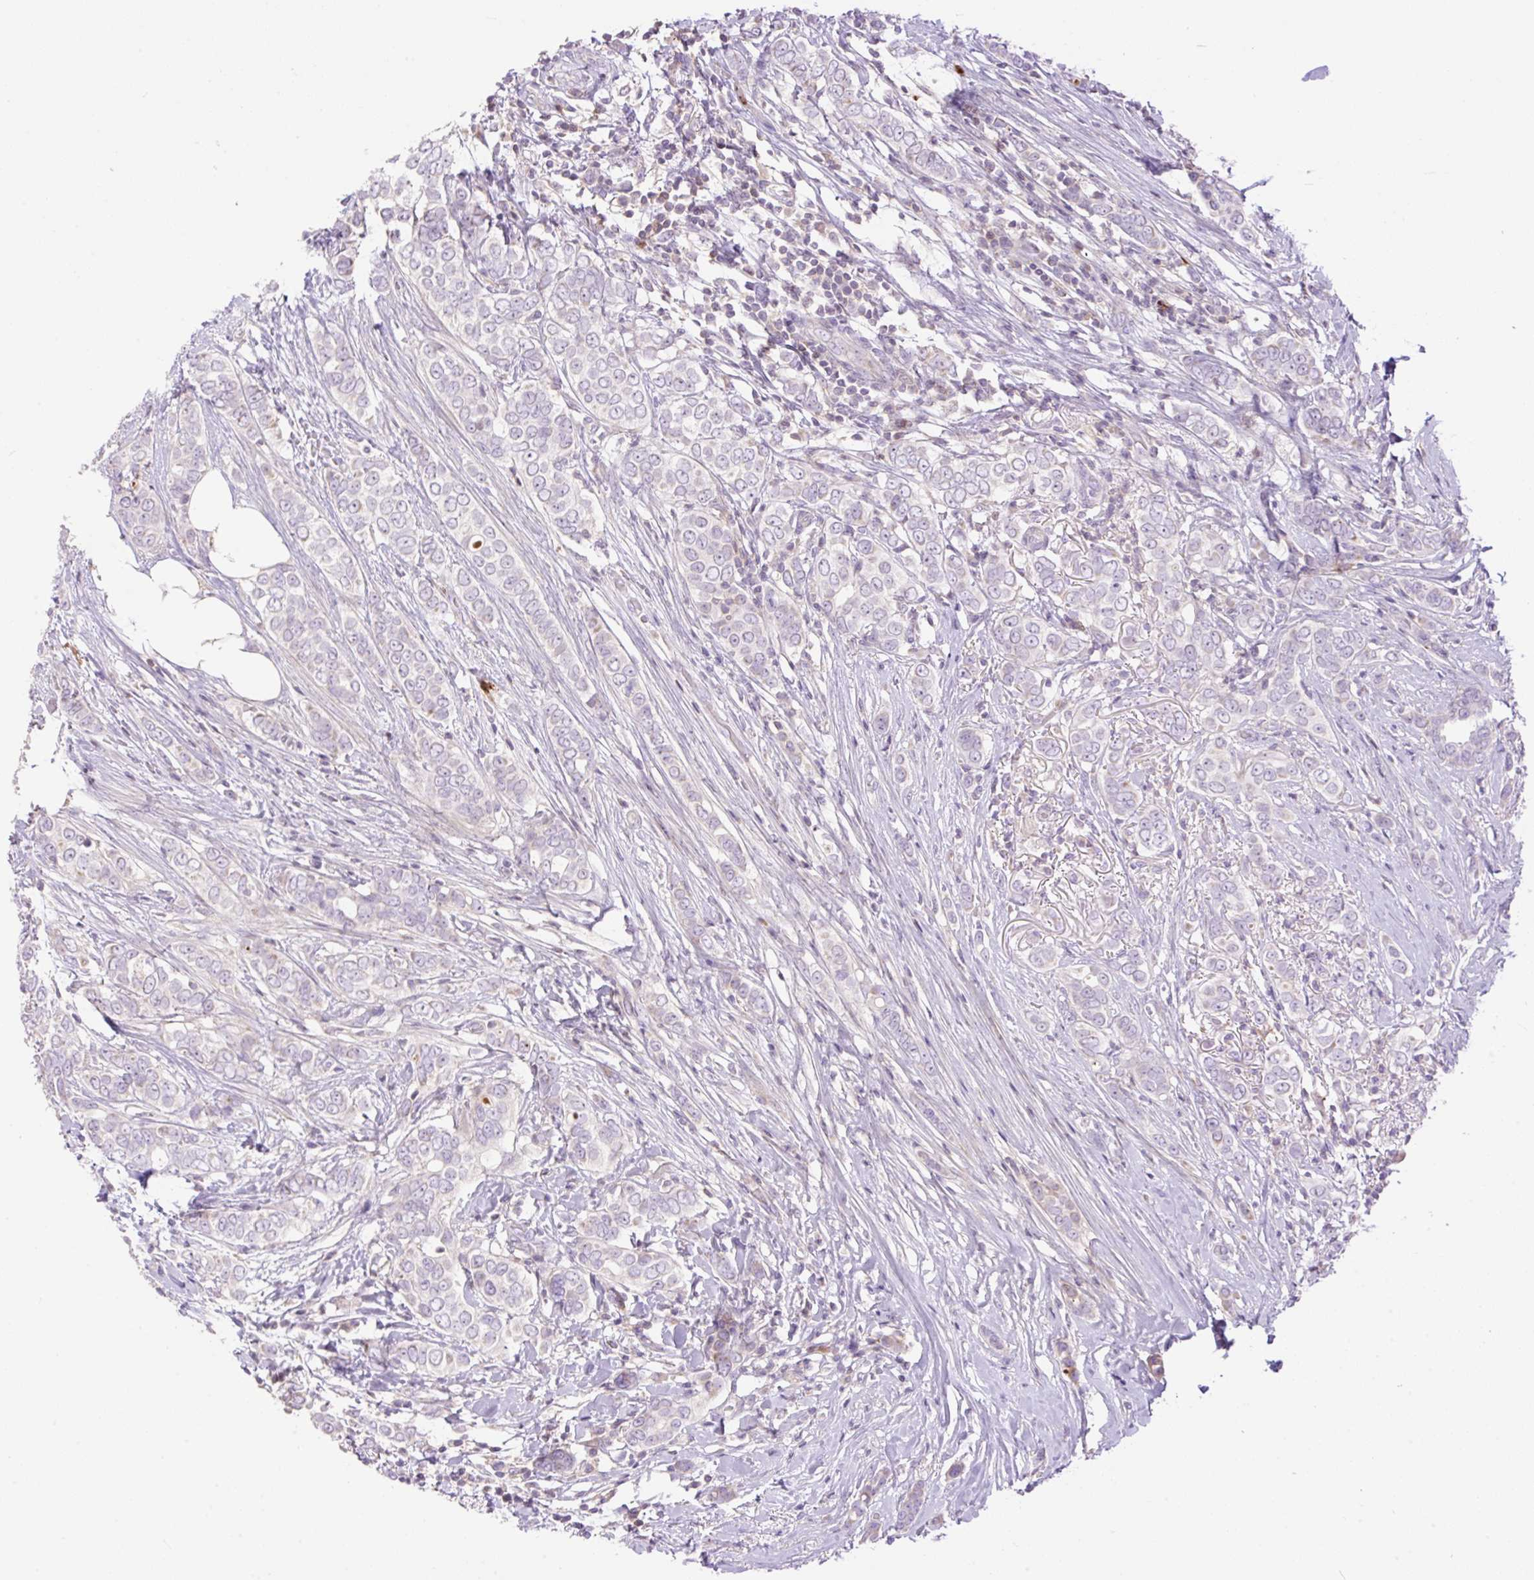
{"staining": {"intensity": "negative", "quantity": "none", "location": "none"}, "tissue": "breast cancer", "cell_type": "Tumor cells", "image_type": "cancer", "snomed": [{"axis": "morphology", "description": "Lobular carcinoma"}, {"axis": "topography", "description": "Breast"}], "caption": "DAB (3,3'-diaminobenzidine) immunohistochemical staining of human breast lobular carcinoma displays no significant staining in tumor cells.", "gene": "VPS25", "patient": {"sex": "female", "age": 51}}